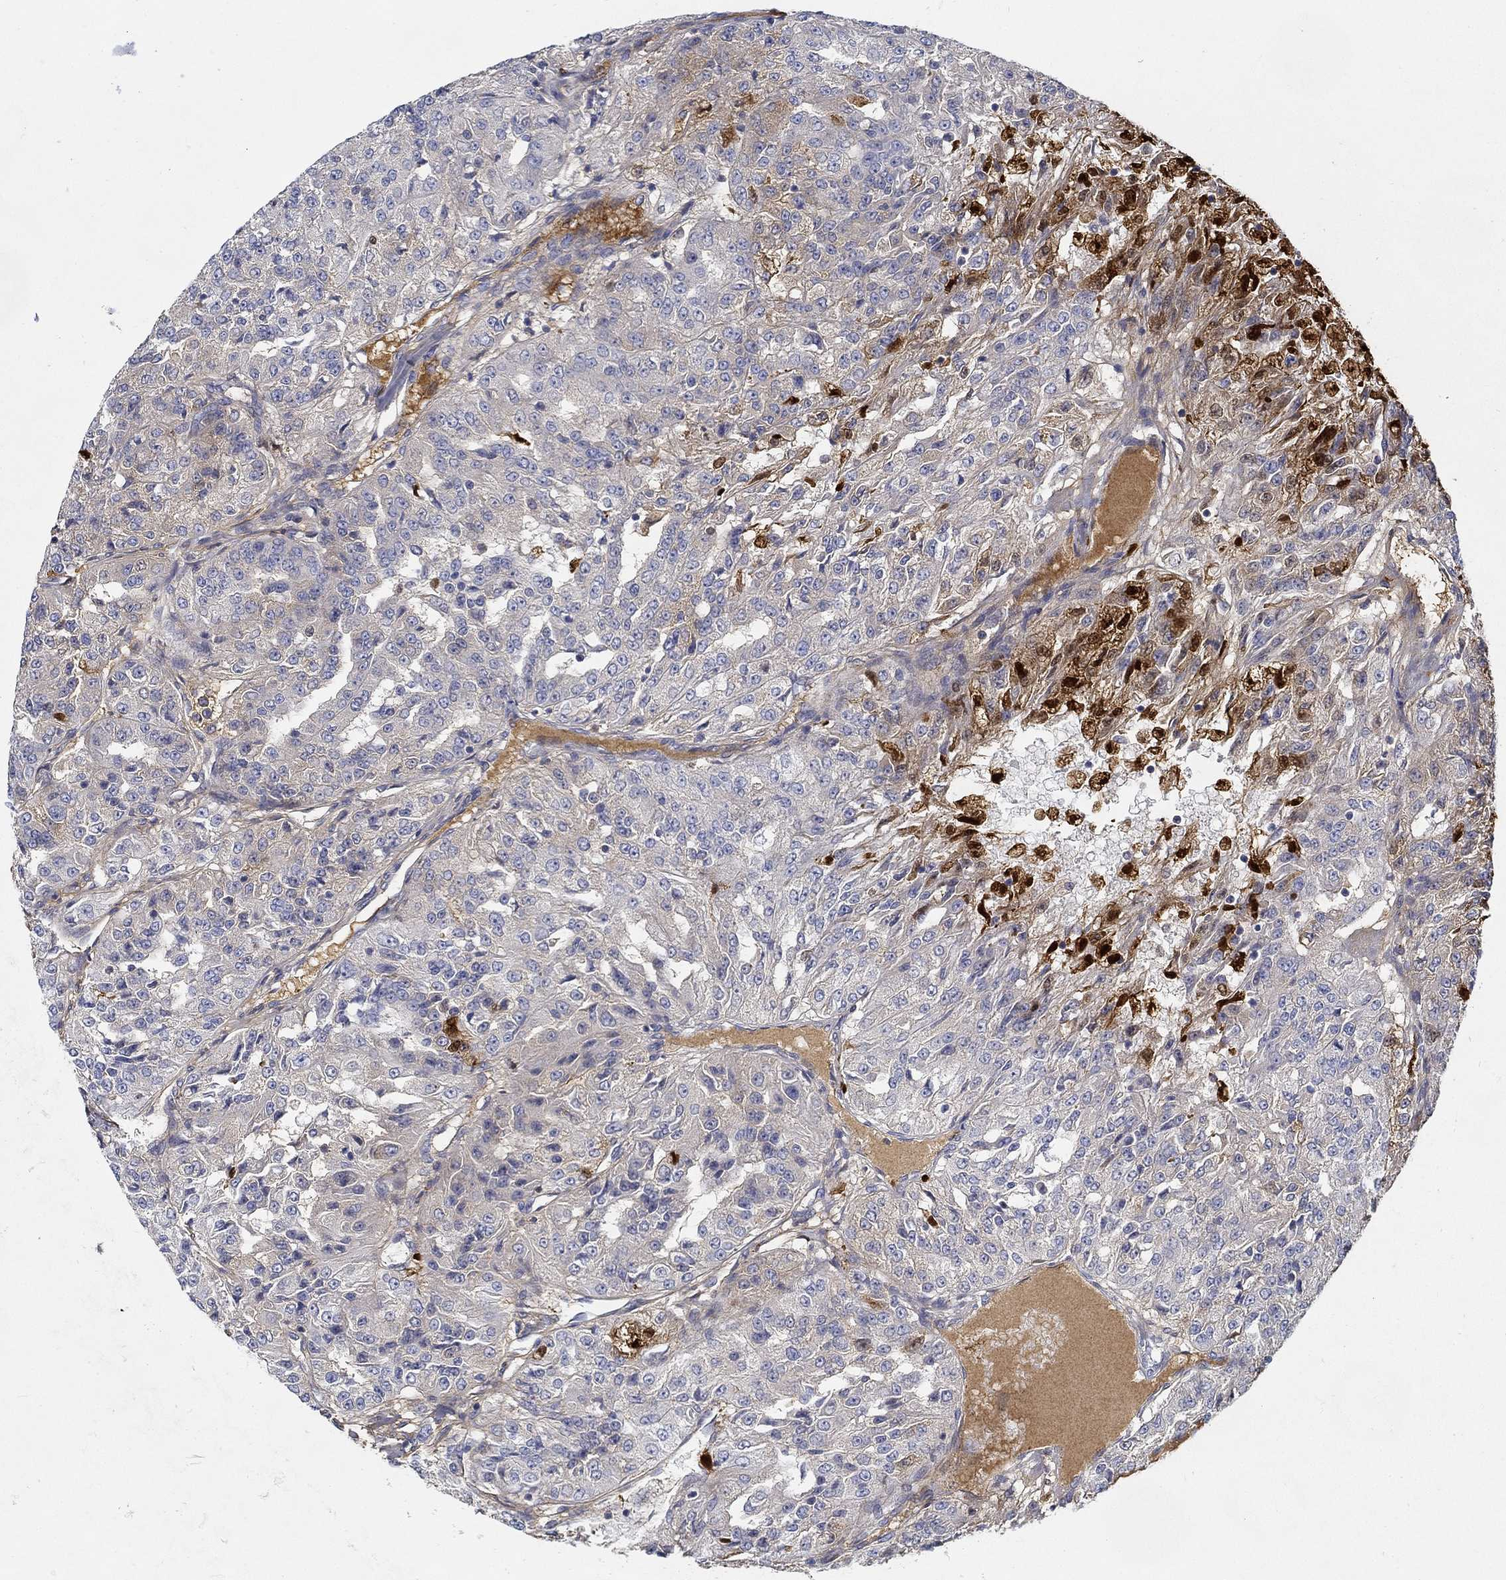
{"staining": {"intensity": "strong", "quantity": "<25%", "location": "cytoplasmic/membranous"}, "tissue": "renal cancer", "cell_type": "Tumor cells", "image_type": "cancer", "snomed": [{"axis": "morphology", "description": "Adenocarcinoma, NOS"}, {"axis": "topography", "description": "Kidney"}], "caption": "Adenocarcinoma (renal) stained with IHC displays strong cytoplasmic/membranous expression in approximately <25% of tumor cells.", "gene": "TGFBI", "patient": {"sex": "female", "age": 63}}